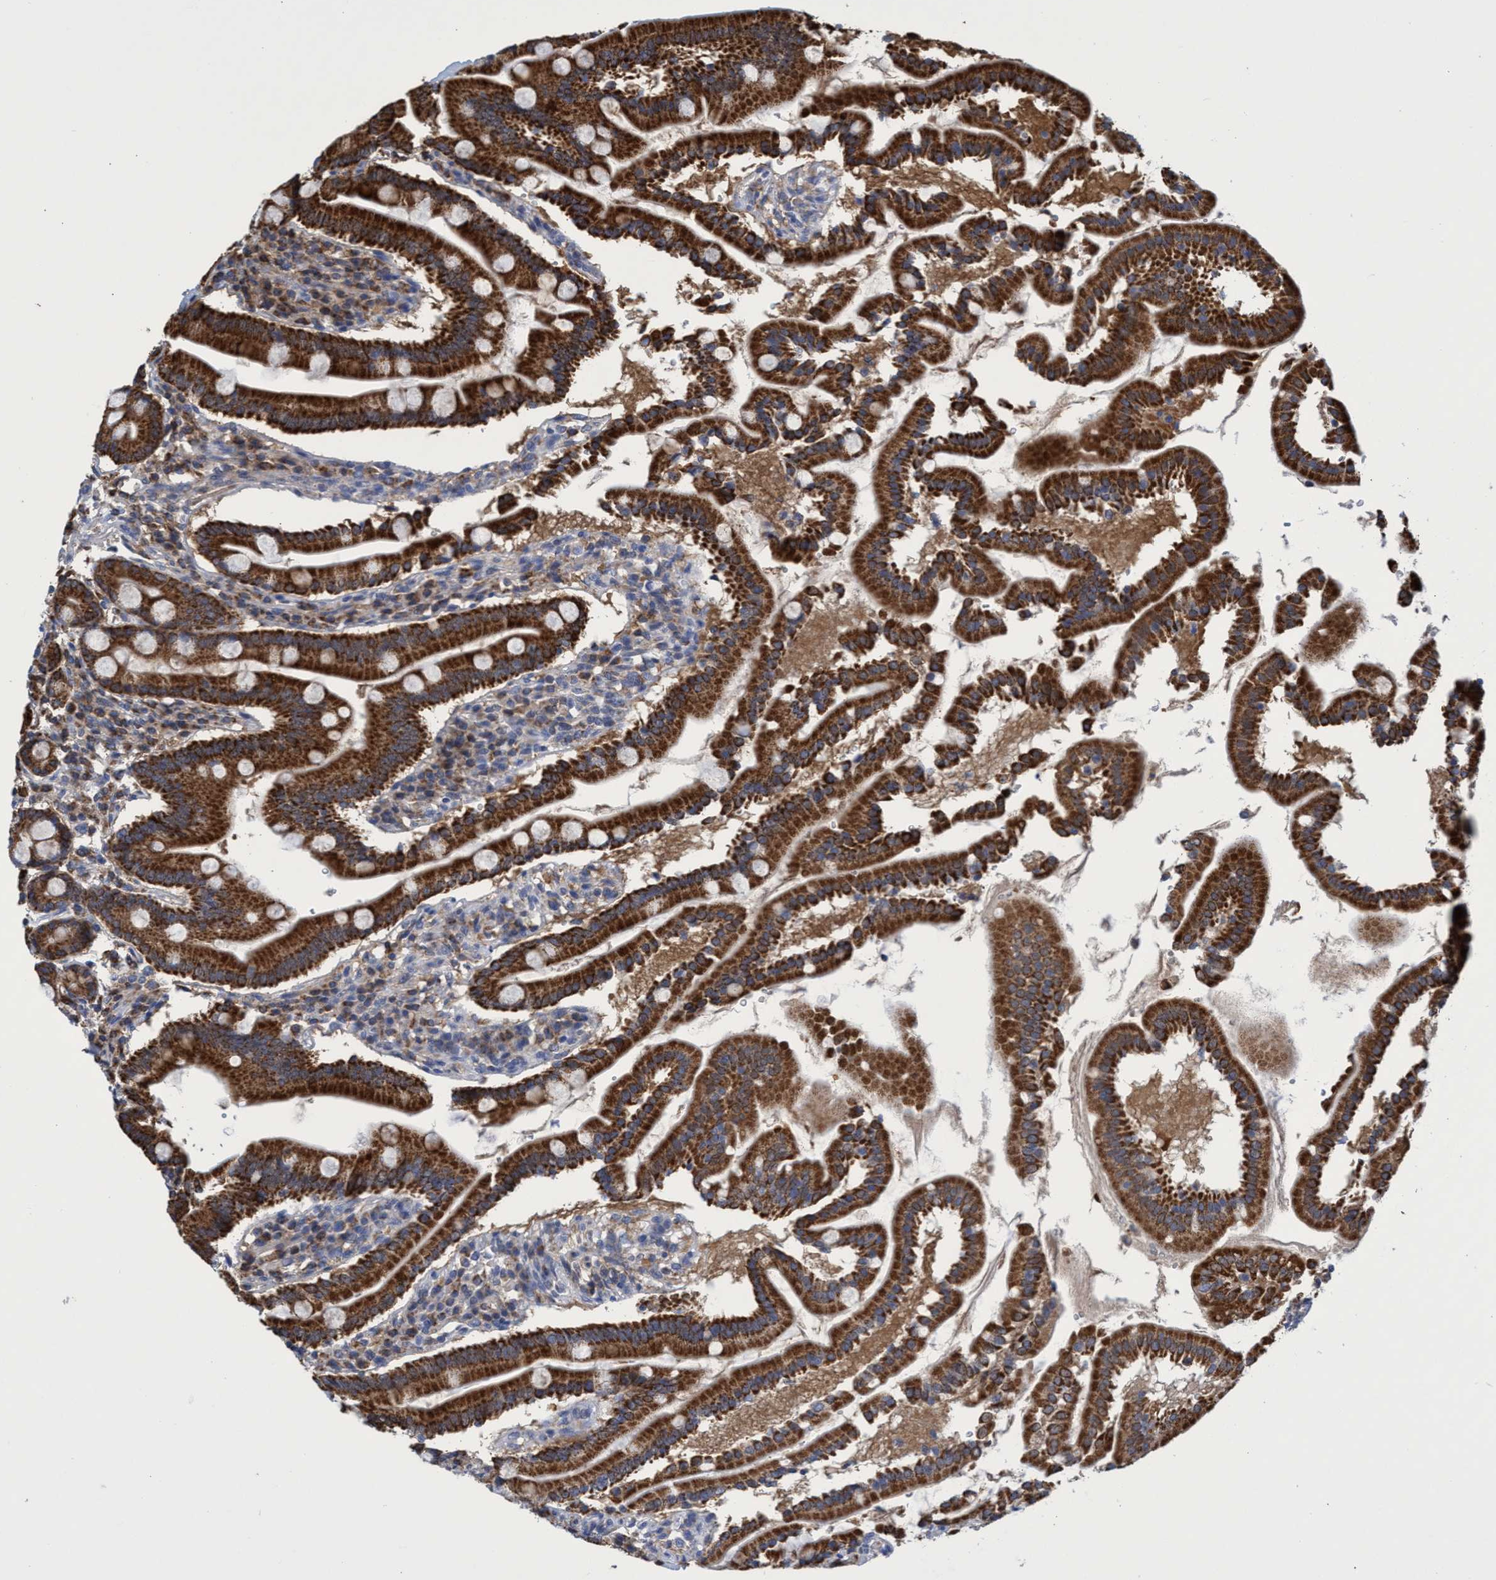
{"staining": {"intensity": "strong", "quantity": ">75%", "location": "cytoplasmic/membranous"}, "tissue": "duodenum", "cell_type": "Glandular cells", "image_type": "normal", "snomed": [{"axis": "morphology", "description": "Normal tissue, NOS"}, {"axis": "topography", "description": "Duodenum"}], "caption": "Immunohistochemical staining of benign duodenum demonstrates strong cytoplasmic/membranous protein expression in approximately >75% of glandular cells.", "gene": "CRYZ", "patient": {"sex": "male", "age": 50}}